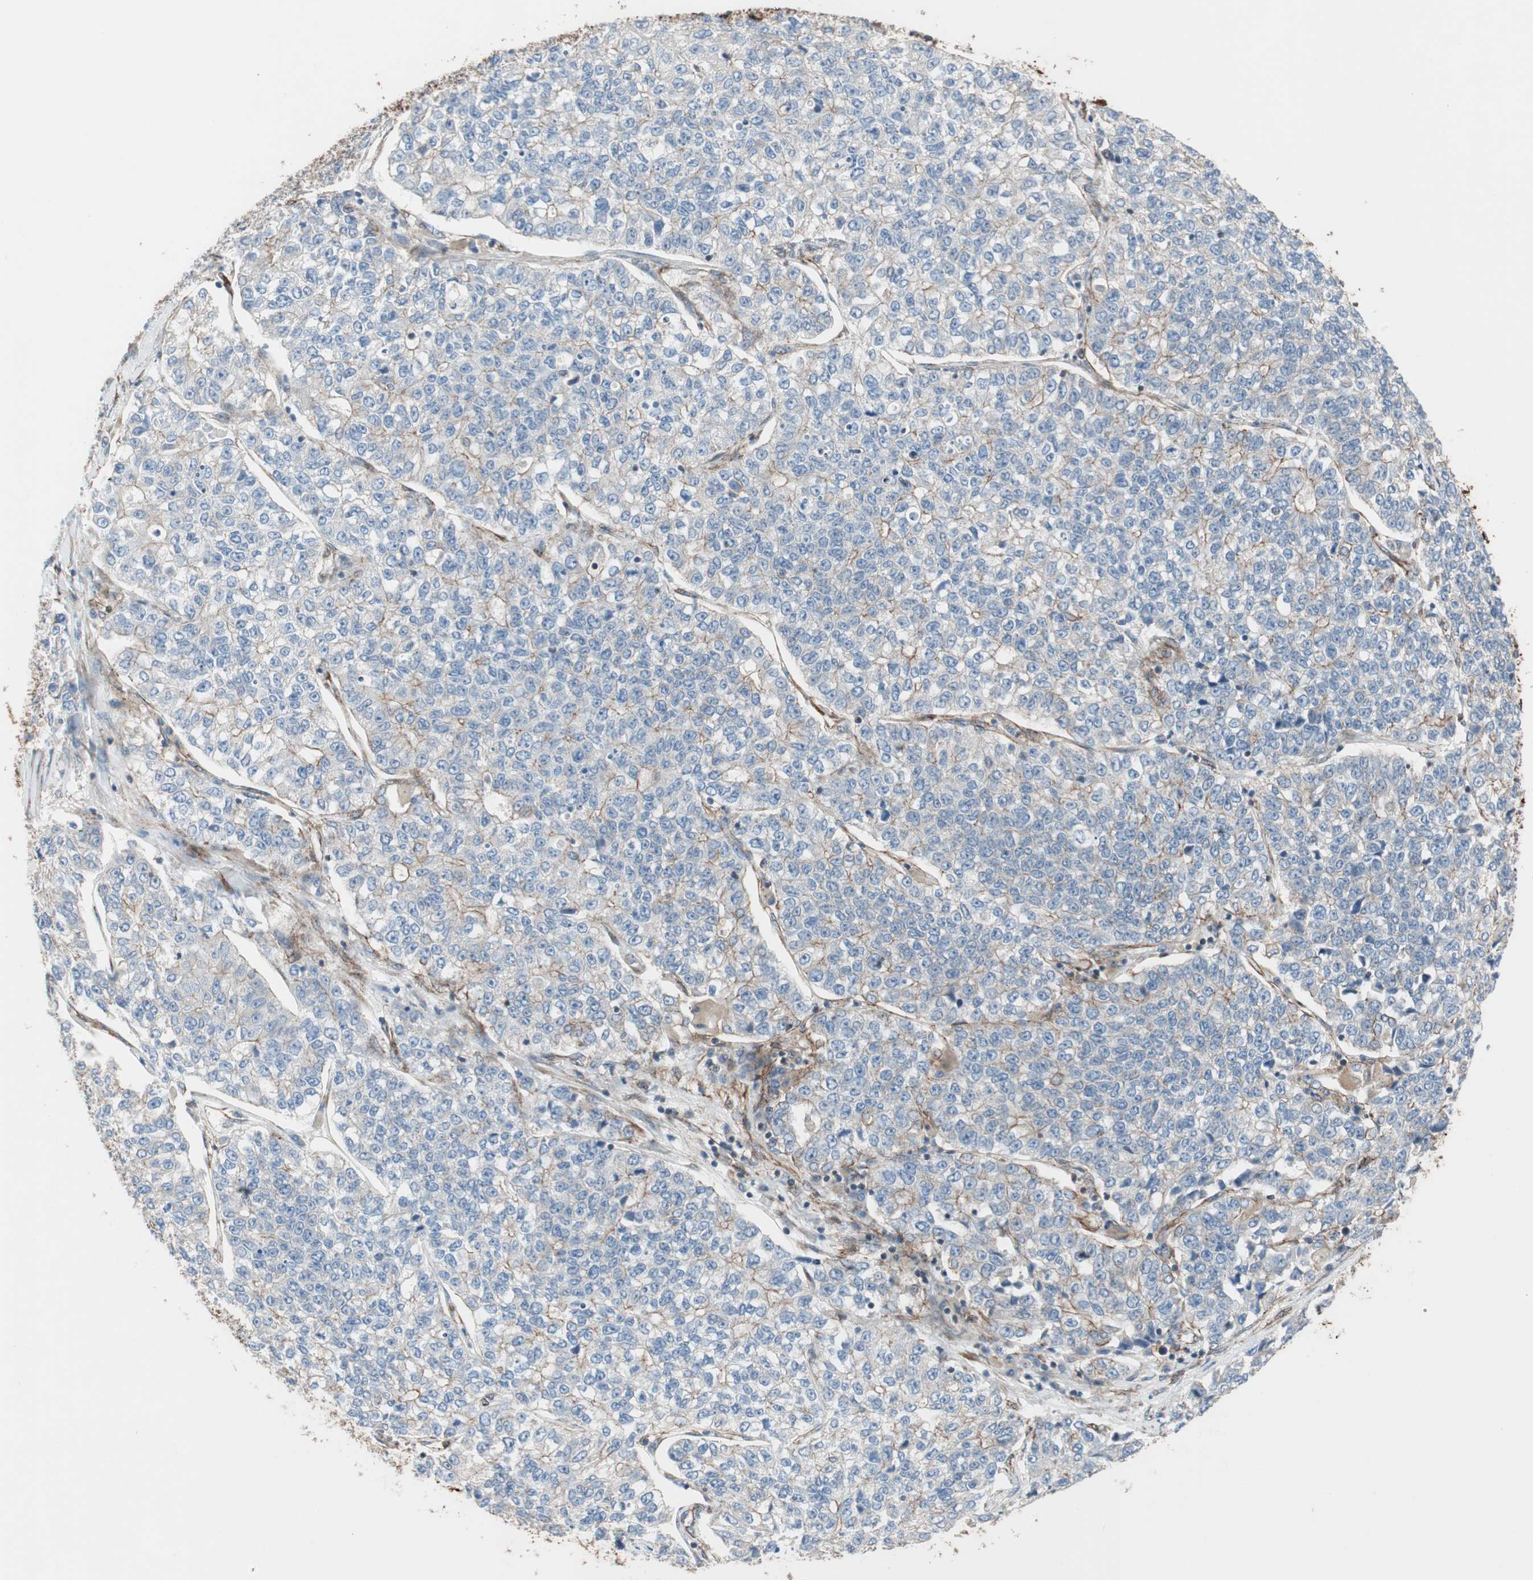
{"staining": {"intensity": "weak", "quantity": "25%-75%", "location": "cytoplasmic/membranous"}, "tissue": "lung cancer", "cell_type": "Tumor cells", "image_type": "cancer", "snomed": [{"axis": "morphology", "description": "Adenocarcinoma, NOS"}, {"axis": "topography", "description": "Lung"}], "caption": "Adenocarcinoma (lung) tissue shows weak cytoplasmic/membranous staining in about 25%-75% of tumor cells The protein is stained brown, and the nuclei are stained in blue (DAB (3,3'-diaminobenzidine) IHC with brightfield microscopy, high magnification).", "gene": "TCTA", "patient": {"sex": "male", "age": 49}}